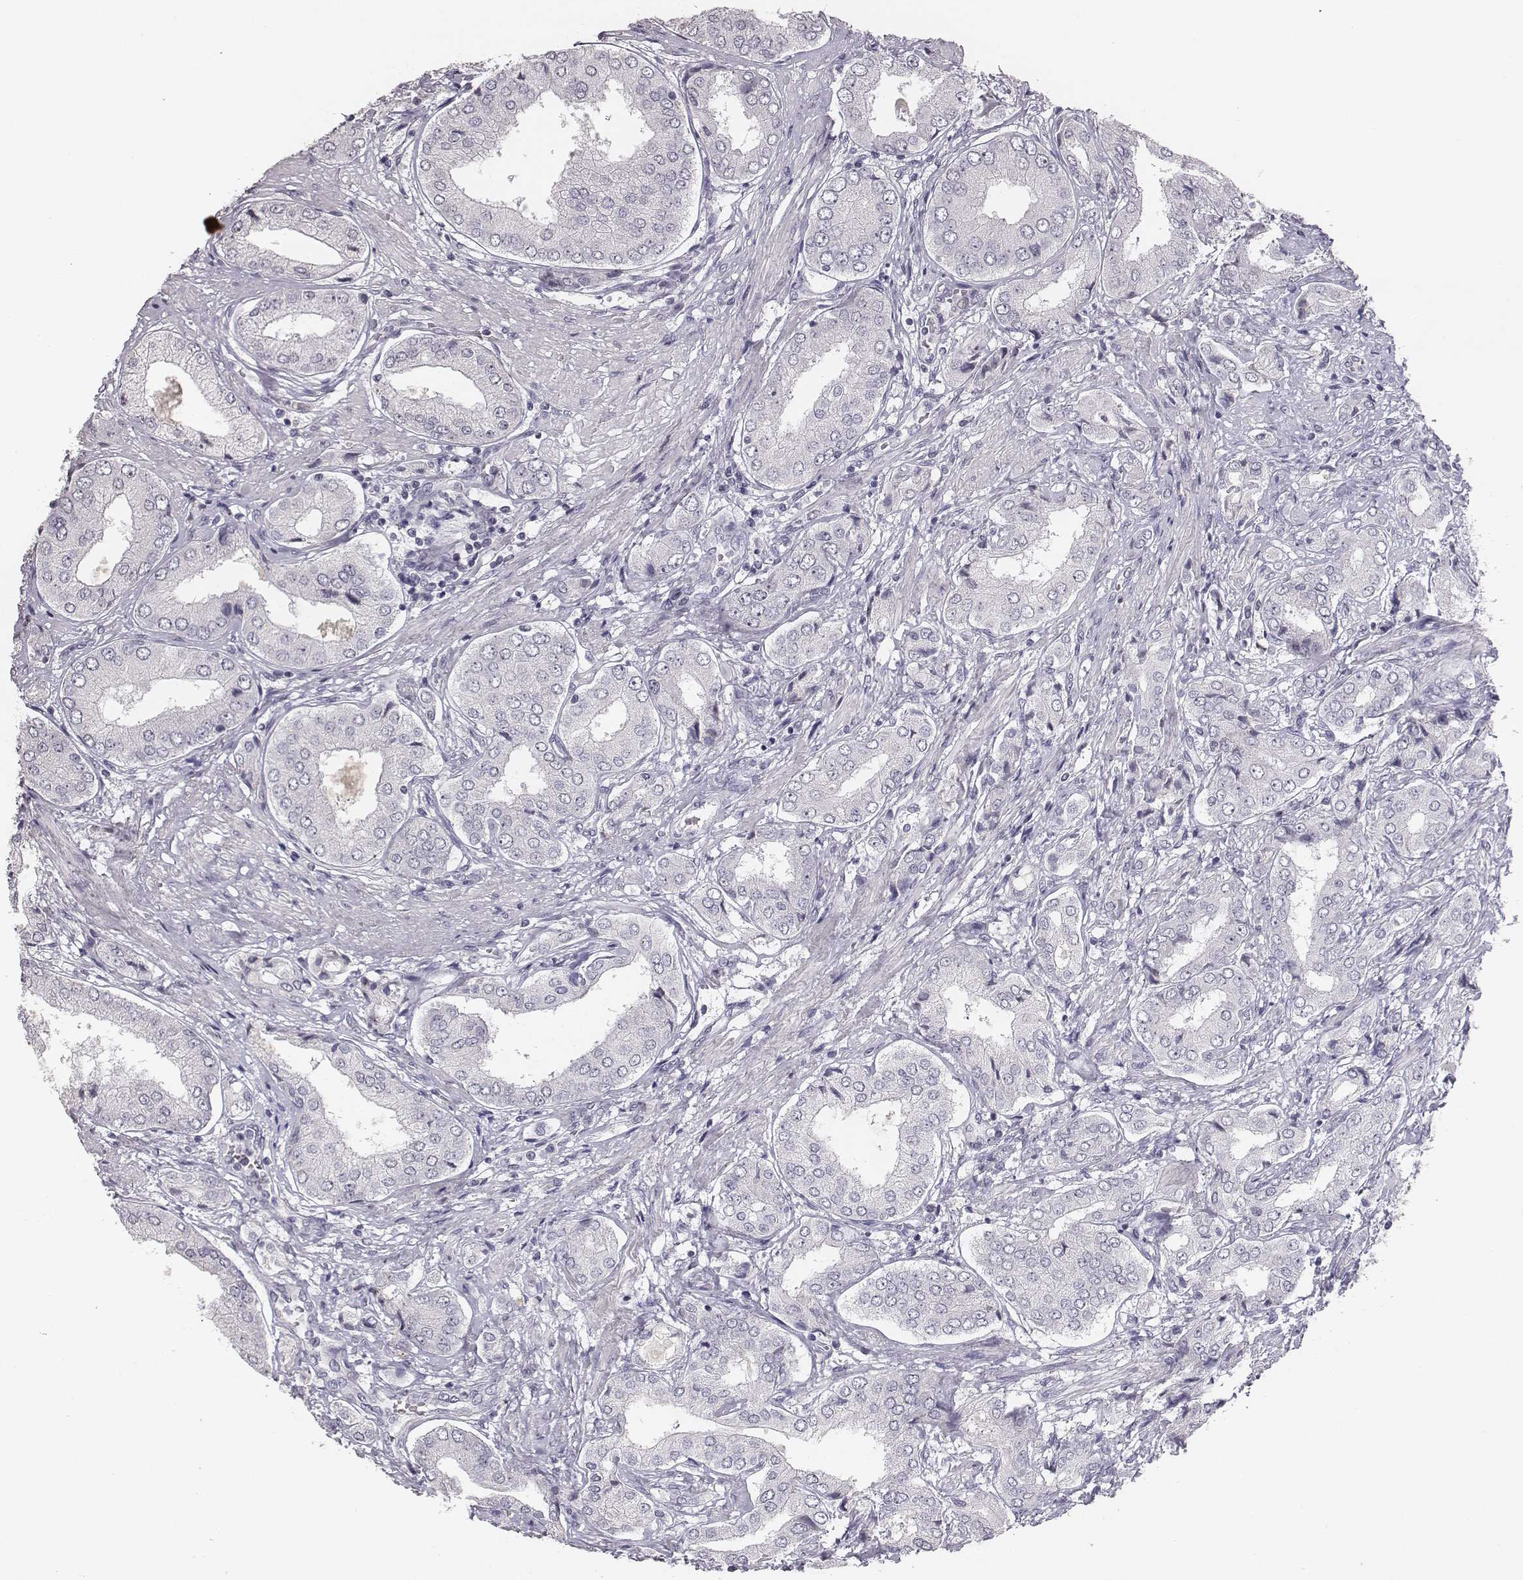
{"staining": {"intensity": "negative", "quantity": "none", "location": "none"}, "tissue": "prostate cancer", "cell_type": "Tumor cells", "image_type": "cancer", "snomed": [{"axis": "morphology", "description": "Adenocarcinoma, NOS"}, {"axis": "topography", "description": "Prostate"}], "caption": "Photomicrograph shows no protein staining in tumor cells of prostate cancer tissue.", "gene": "NIFK", "patient": {"sex": "male", "age": 63}}